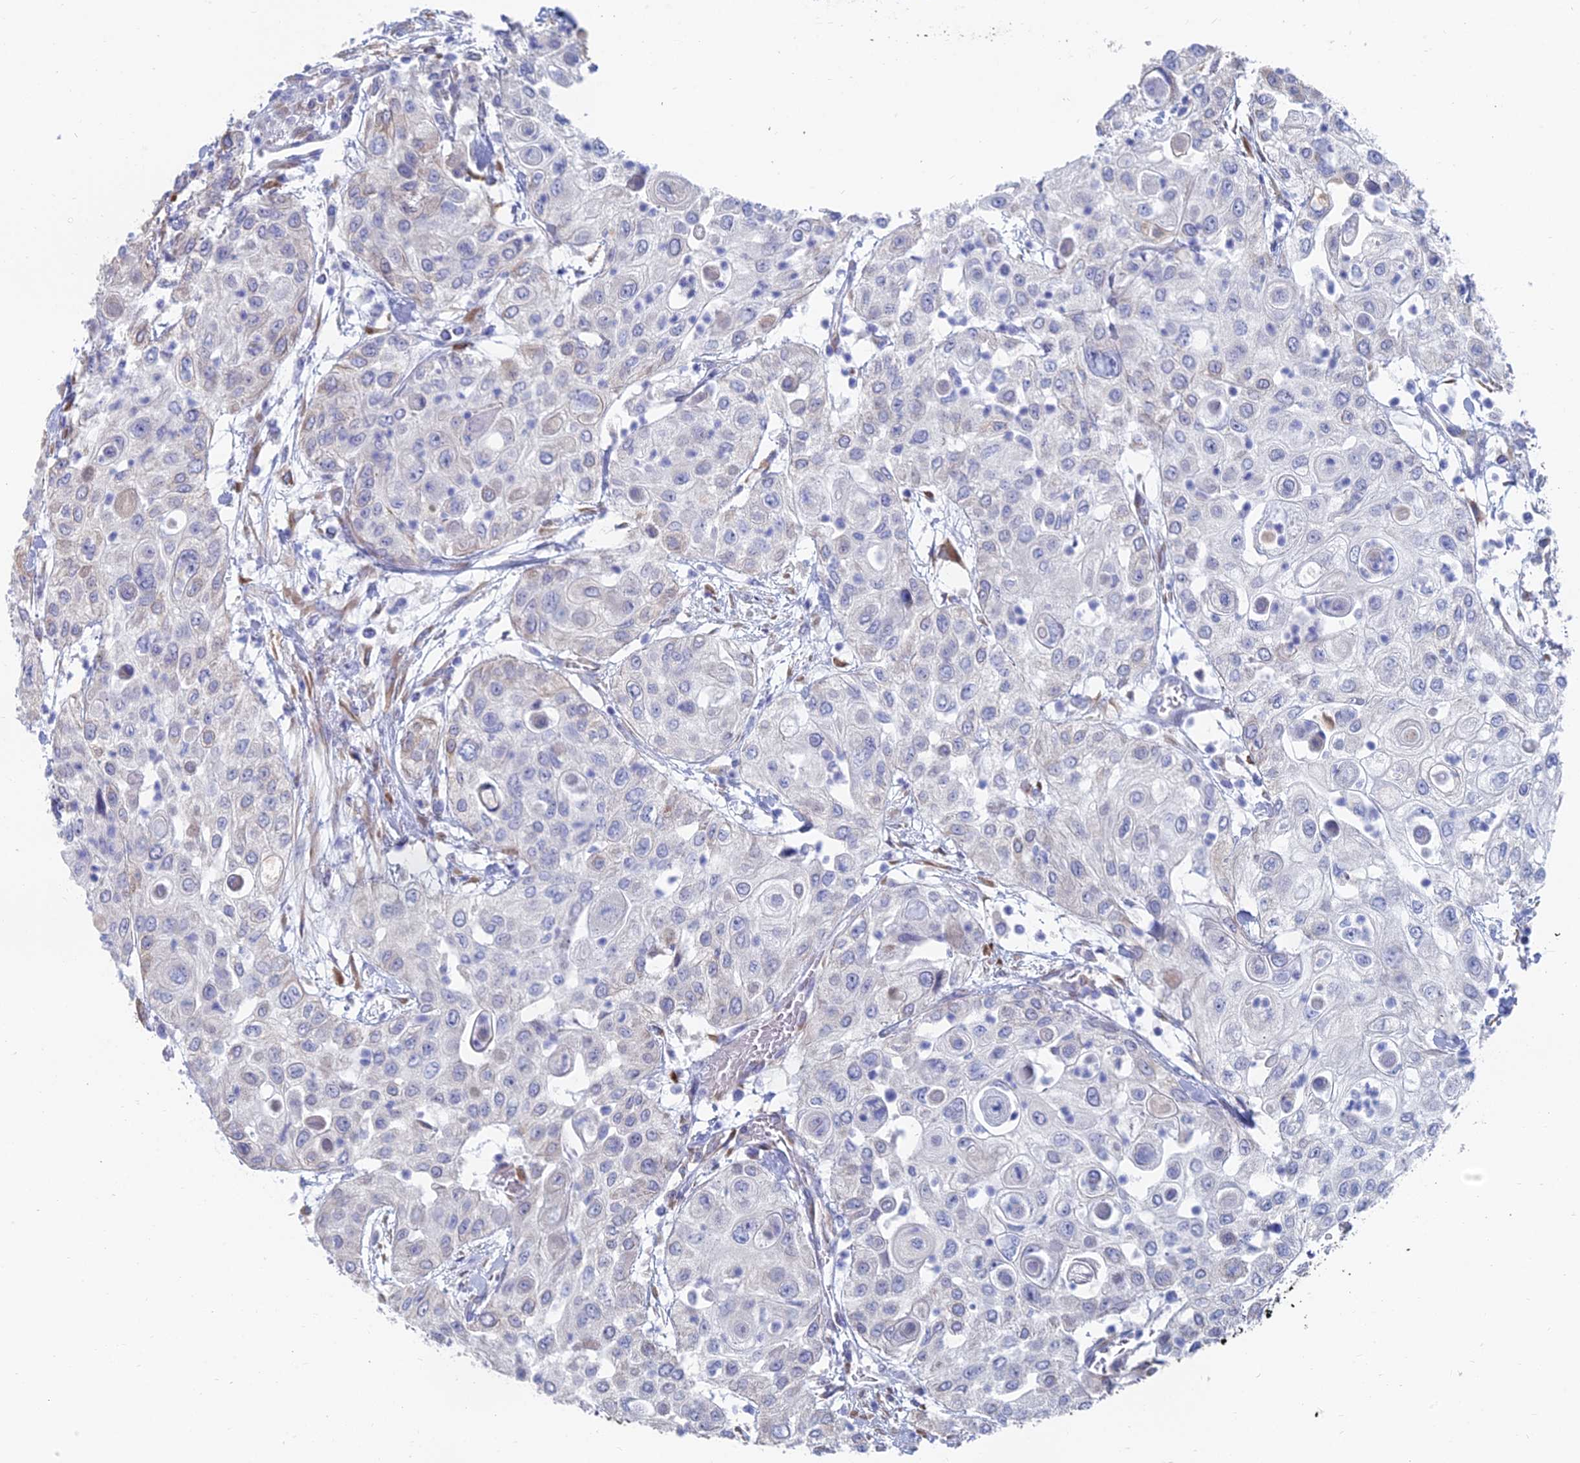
{"staining": {"intensity": "negative", "quantity": "none", "location": "none"}, "tissue": "urothelial cancer", "cell_type": "Tumor cells", "image_type": "cancer", "snomed": [{"axis": "morphology", "description": "Urothelial carcinoma, High grade"}, {"axis": "topography", "description": "Urinary bladder"}], "caption": "Urothelial carcinoma (high-grade) was stained to show a protein in brown. There is no significant expression in tumor cells.", "gene": "TNNT3", "patient": {"sex": "female", "age": 79}}